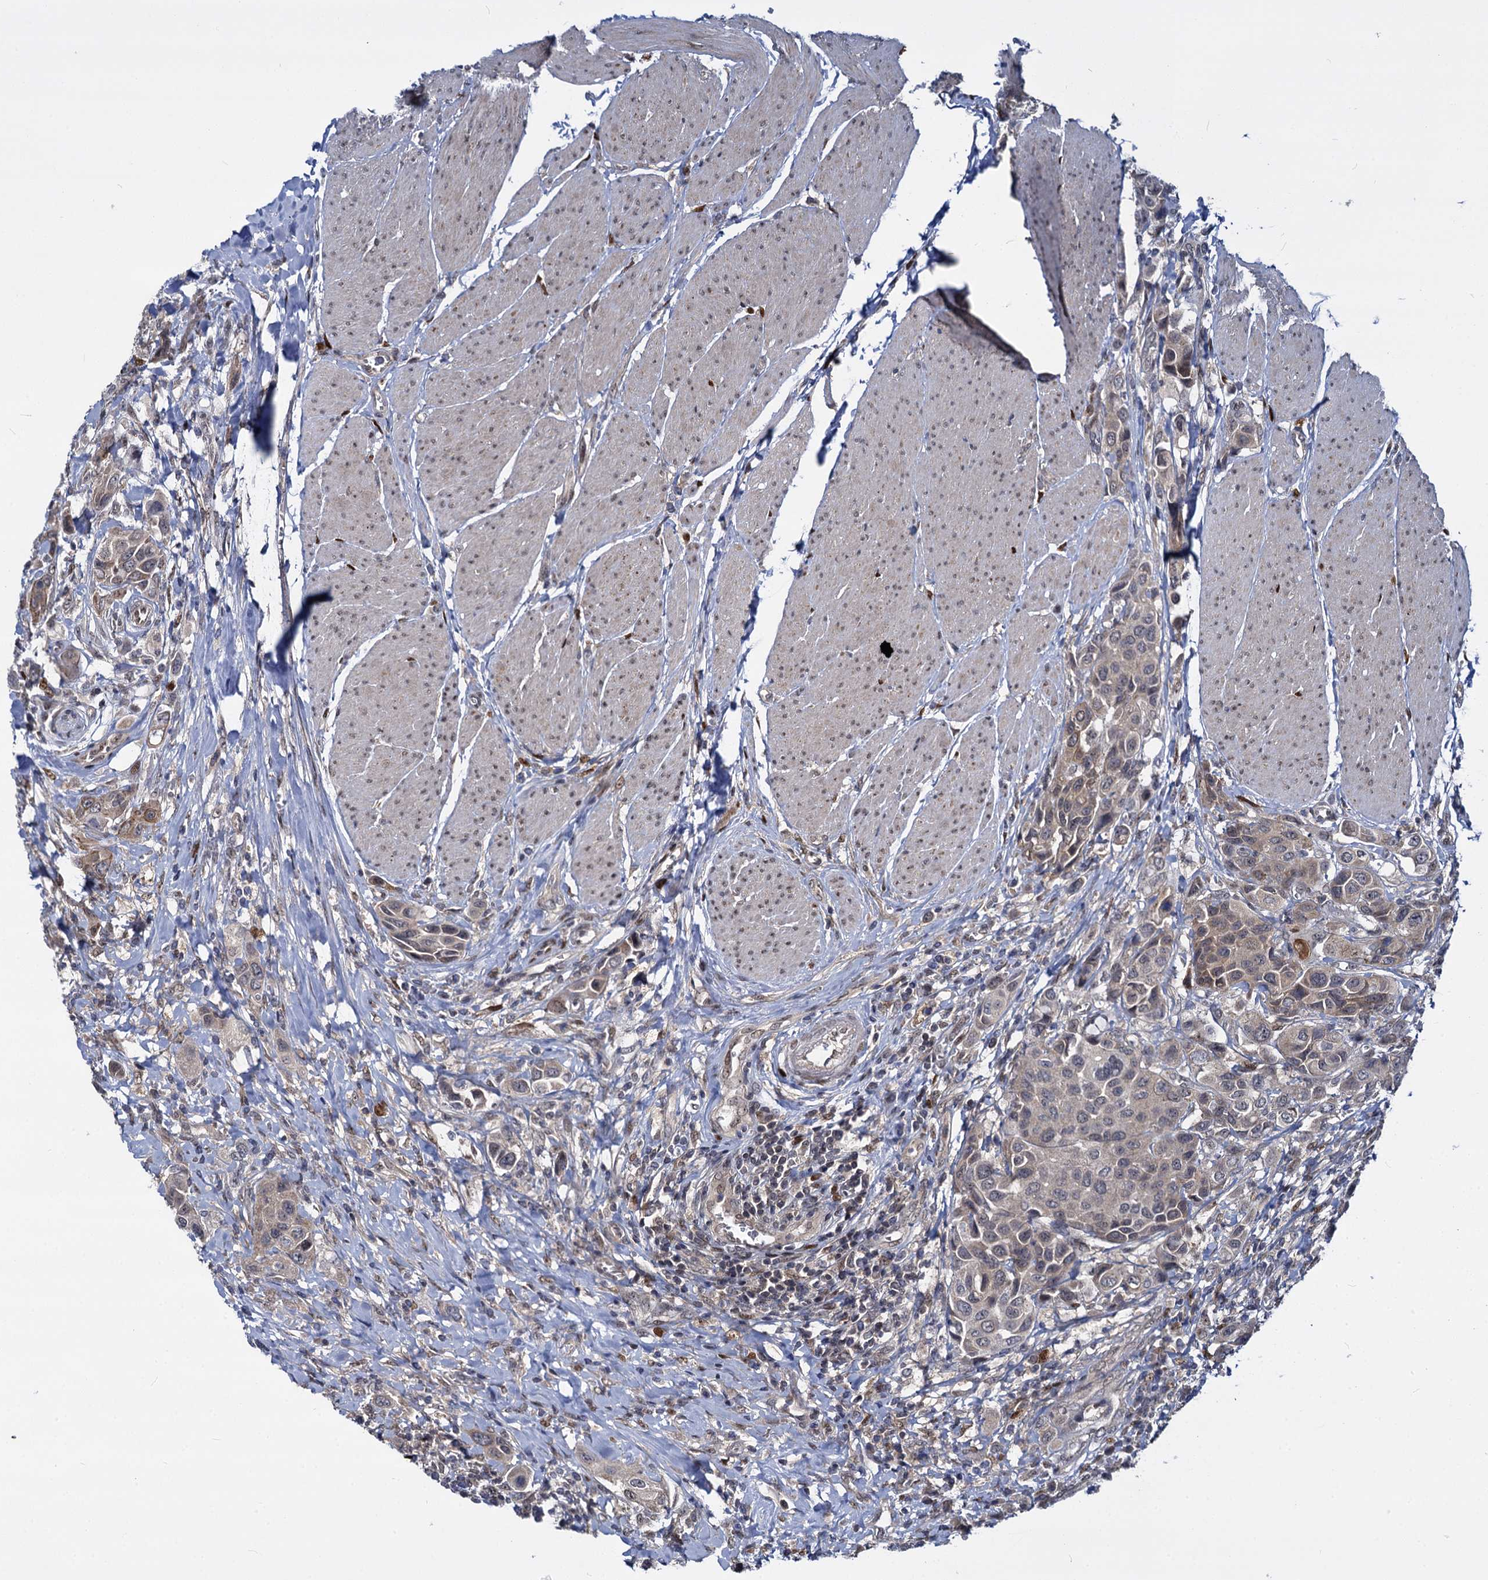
{"staining": {"intensity": "weak", "quantity": "25%-75%", "location": "cytoplasmic/membranous"}, "tissue": "urothelial cancer", "cell_type": "Tumor cells", "image_type": "cancer", "snomed": [{"axis": "morphology", "description": "Urothelial carcinoma, High grade"}, {"axis": "topography", "description": "Urinary bladder"}], "caption": "Immunohistochemical staining of human high-grade urothelial carcinoma exhibits low levels of weak cytoplasmic/membranous positivity in about 25%-75% of tumor cells.", "gene": "MAML2", "patient": {"sex": "male", "age": 50}}